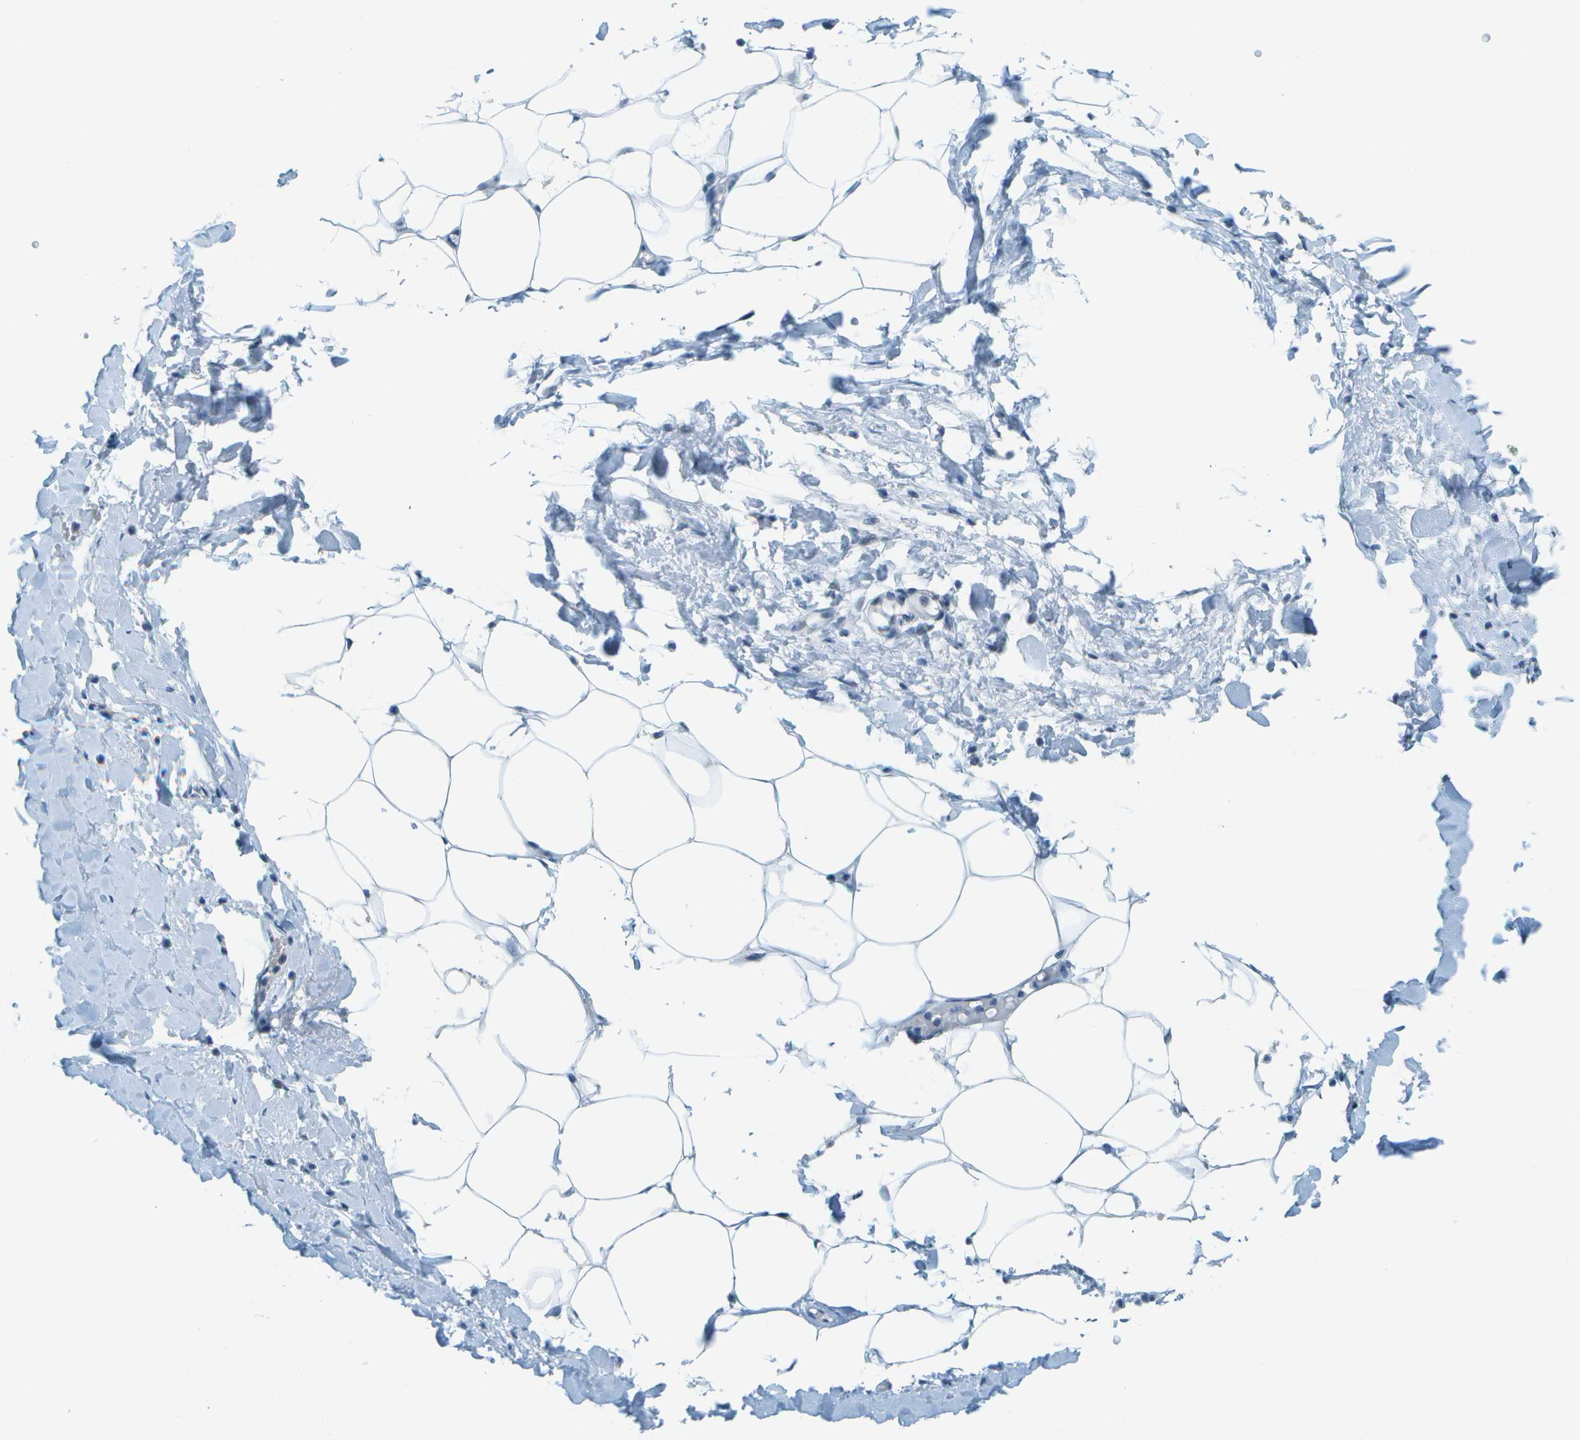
{"staining": {"intensity": "negative", "quantity": "none", "location": "none"}, "tissue": "adipose tissue", "cell_type": "Adipocytes", "image_type": "normal", "snomed": [{"axis": "morphology", "description": "Normal tissue, NOS"}, {"axis": "topography", "description": "Soft tissue"}, {"axis": "topography", "description": "Vascular tissue"}], "caption": "IHC of unremarkable adipose tissue demonstrates no expression in adipocytes. (Stains: DAB IHC with hematoxylin counter stain, Microscopy: brightfield microscopy at high magnification).", "gene": "NEK11", "patient": {"sex": "female", "age": 35}}